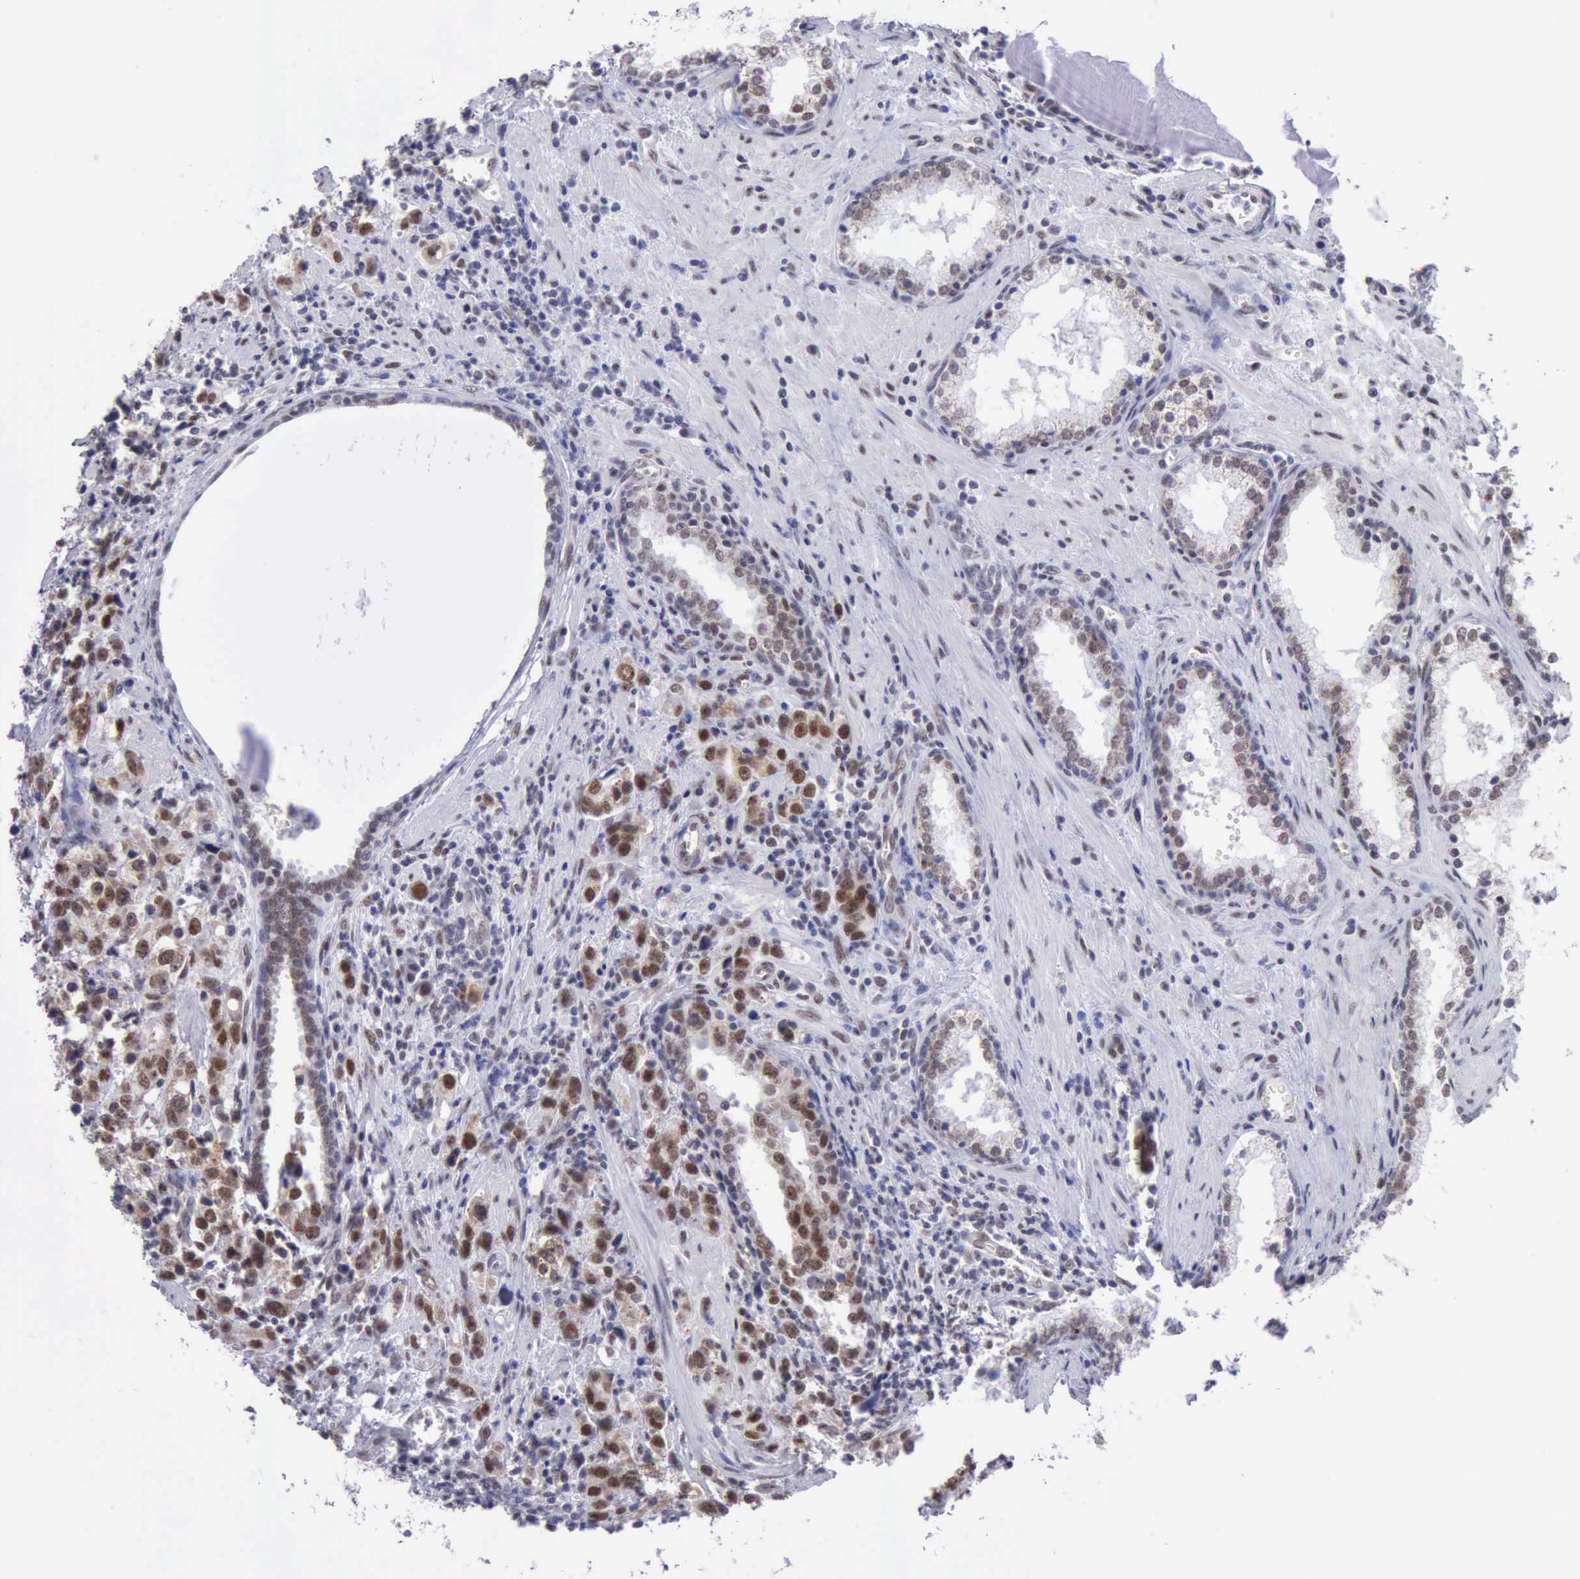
{"staining": {"intensity": "strong", "quantity": "25%-75%", "location": "nuclear"}, "tissue": "prostate cancer", "cell_type": "Tumor cells", "image_type": "cancer", "snomed": [{"axis": "morphology", "description": "Adenocarcinoma, High grade"}, {"axis": "topography", "description": "Prostate"}], "caption": "High-magnification brightfield microscopy of prostate cancer stained with DAB (brown) and counterstained with hematoxylin (blue). tumor cells exhibit strong nuclear positivity is appreciated in approximately25%-75% of cells.", "gene": "ERCC4", "patient": {"sex": "male", "age": 71}}